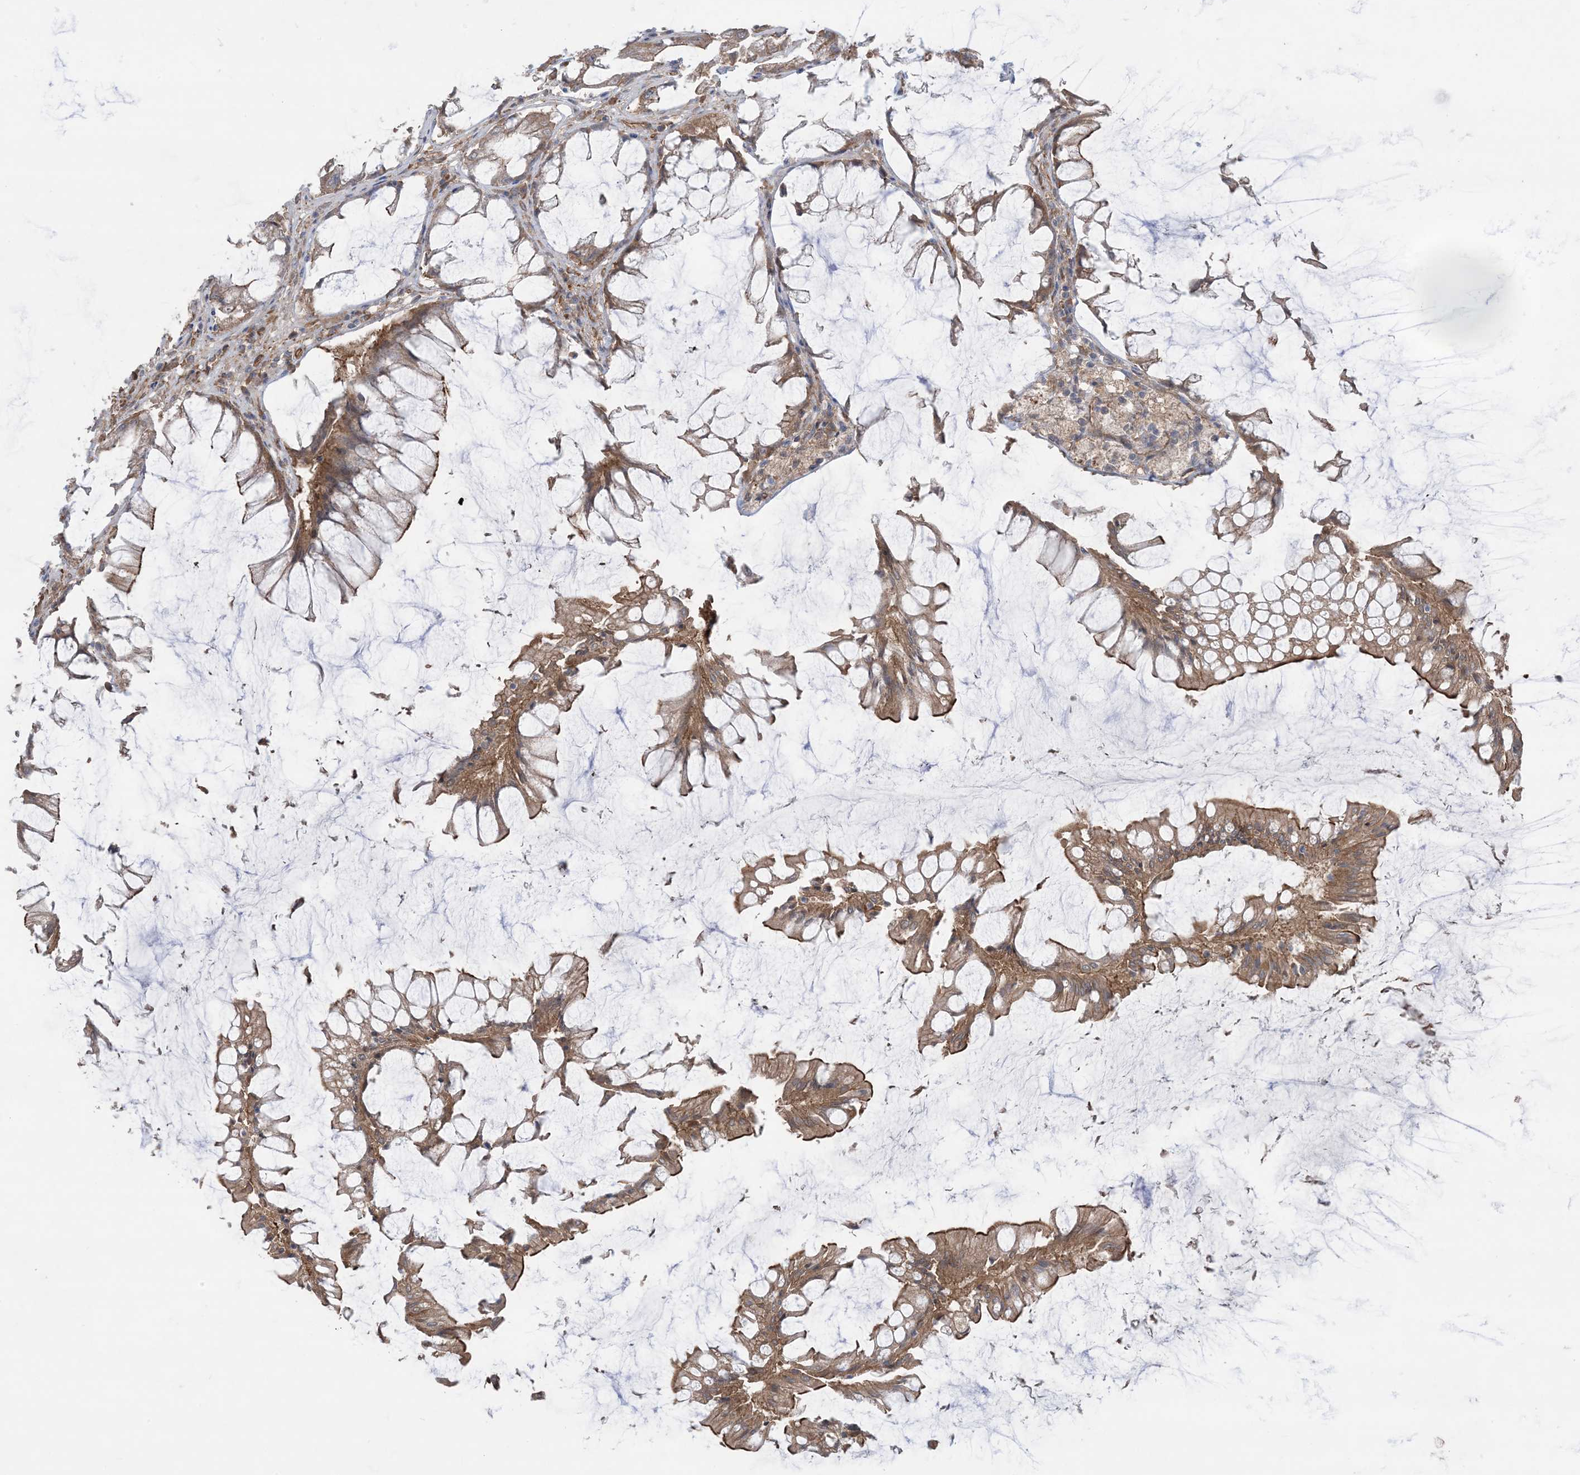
{"staining": {"intensity": "moderate", "quantity": ">75%", "location": "cytoplasmic/membranous"}, "tissue": "colorectal cancer", "cell_type": "Tumor cells", "image_type": "cancer", "snomed": [{"axis": "morphology", "description": "Adenocarcinoma, NOS"}, {"axis": "topography", "description": "Rectum"}], "caption": "Protein expression analysis of human adenocarcinoma (colorectal) reveals moderate cytoplasmic/membranous staining in approximately >75% of tumor cells.", "gene": "CCNY", "patient": {"sex": "female", "age": 65}}